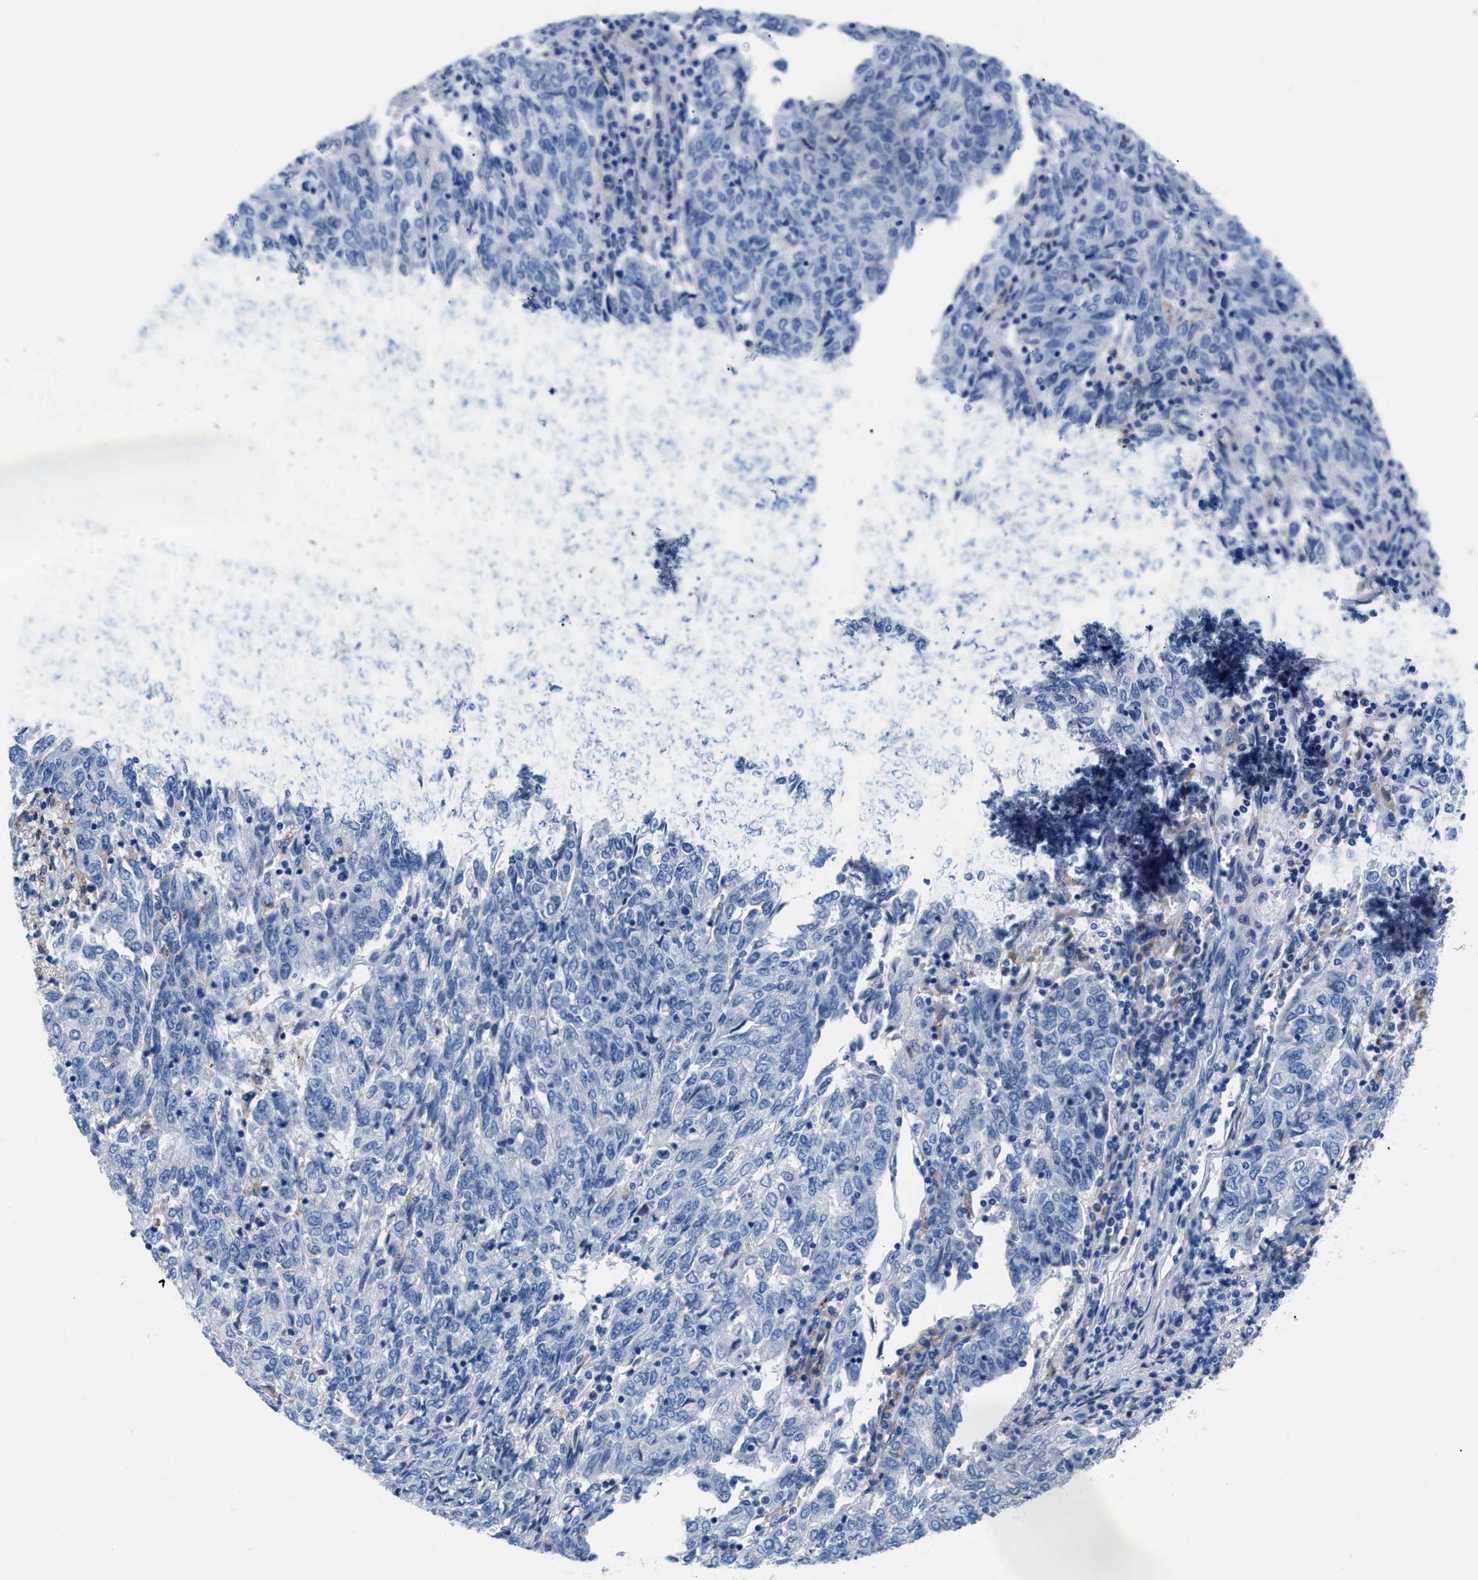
{"staining": {"intensity": "negative", "quantity": "none", "location": "none"}, "tissue": "endometrial cancer", "cell_type": "Tumor cells", "image_type": "cancer", "snomed": [{"axis": "morphology", "description": "Adenocarcinoma, NOS"}, {"axis": "topography", "description": "Endometrium"}], "caption": "DAB (3,3'-diaminobenzidine) immunohistochemical staining of endometrial cancer (adenocarcinoma) reveals no significant expression in tumor cells.", "gene": "SLFN13", "patient": {"sex": "female", "age": 80}}